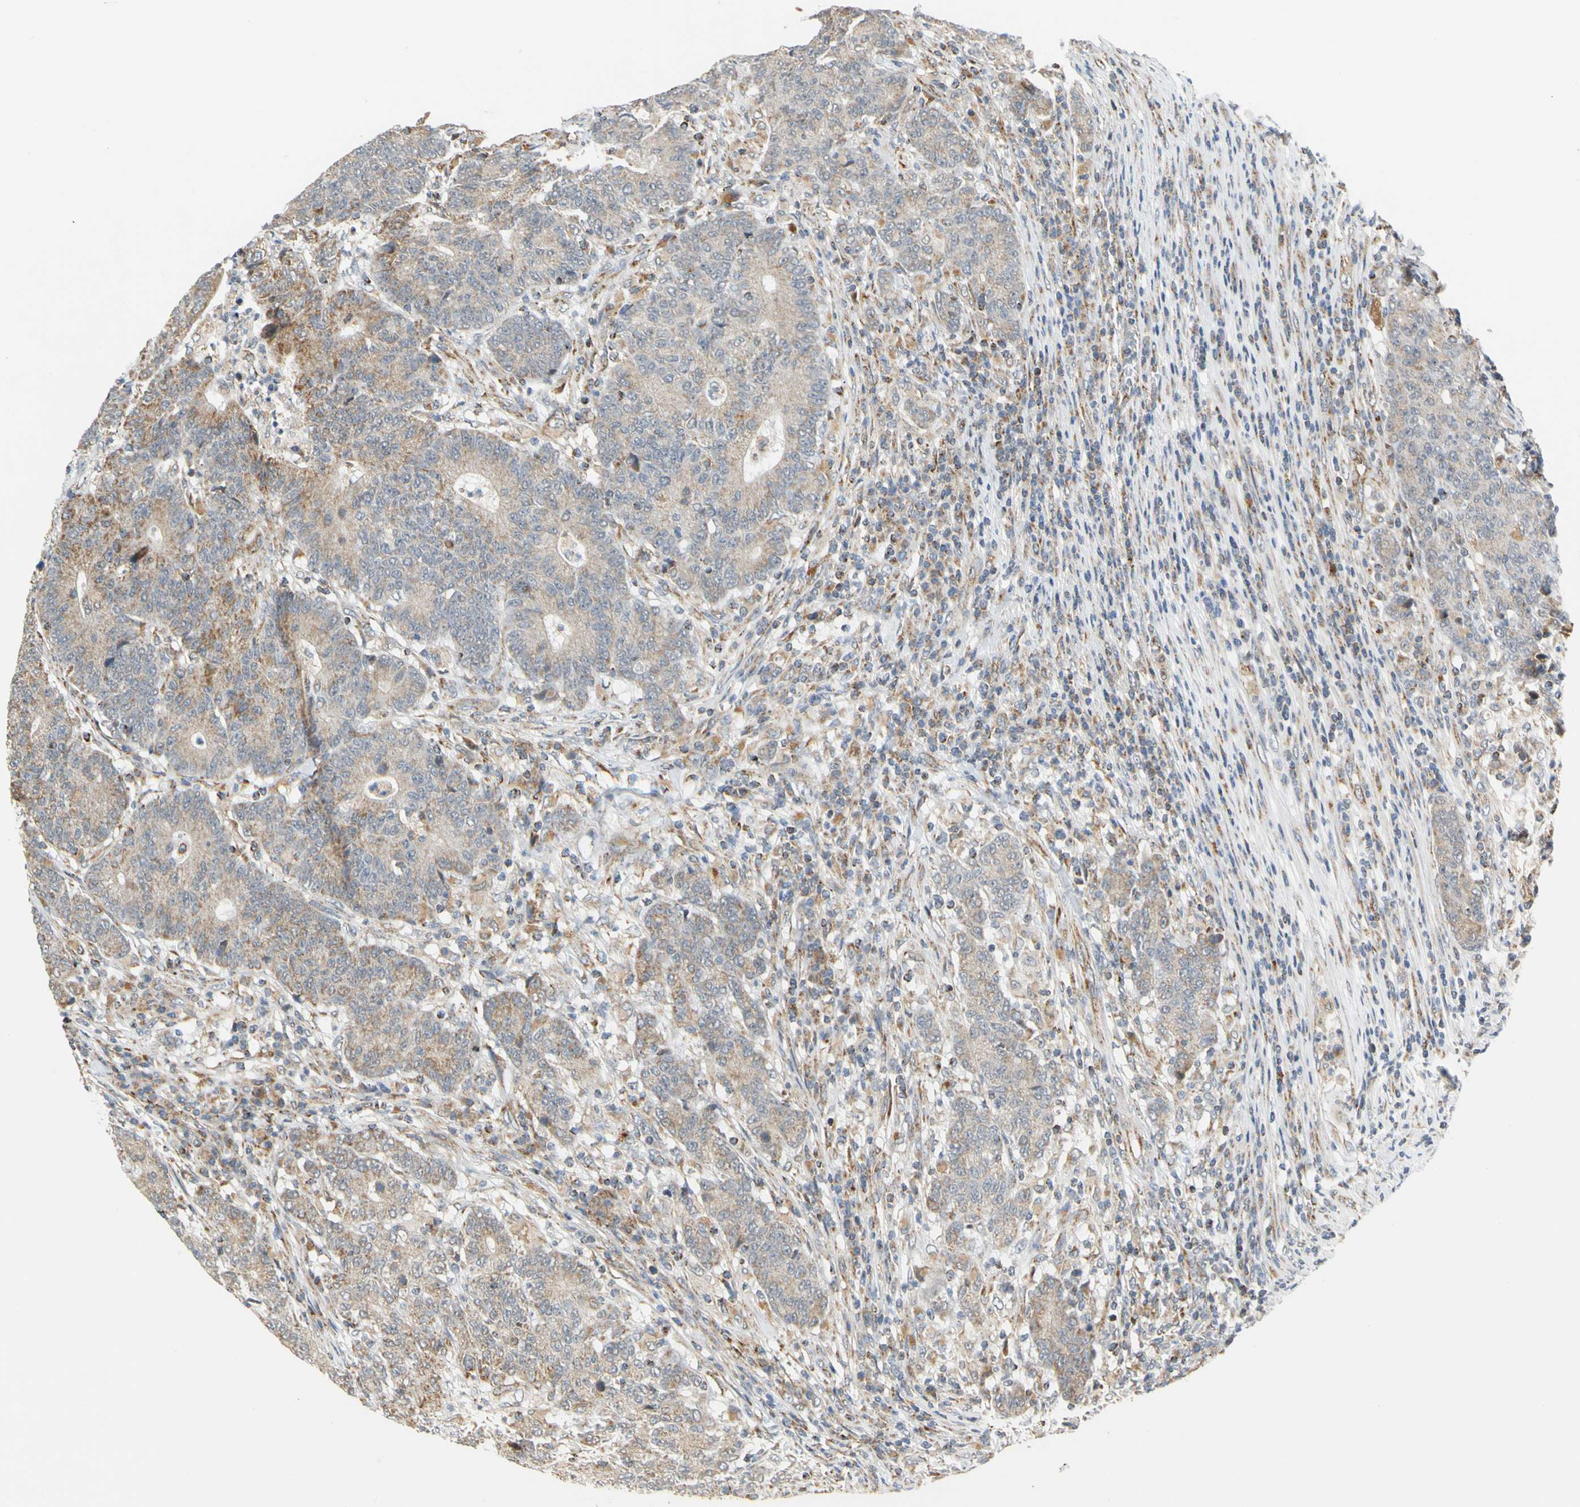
{"staining": {"intensity": "weak", "quantity": ">75%", "location": "cytoplasmic/membranous"}, "tissue": "colorectal cancer", "cell_type": "Tumor cells", "image_type": "cancer", "snomed": [{"axis": "morphology", "description": "Normal tissue, NOS"}, {"axis": "morphology", "description": "Adenocarcinoma, NOS"}, {"axis": "topography", "description": "Colon"}], "caption": "Tumor cells display low levels of weak cytoplasmic/membranous expression in about >75% of cells in adenocarcinoma (colorectal).", "gene": "SFXN3", "patient": {"sex": "female", "age": 75}}